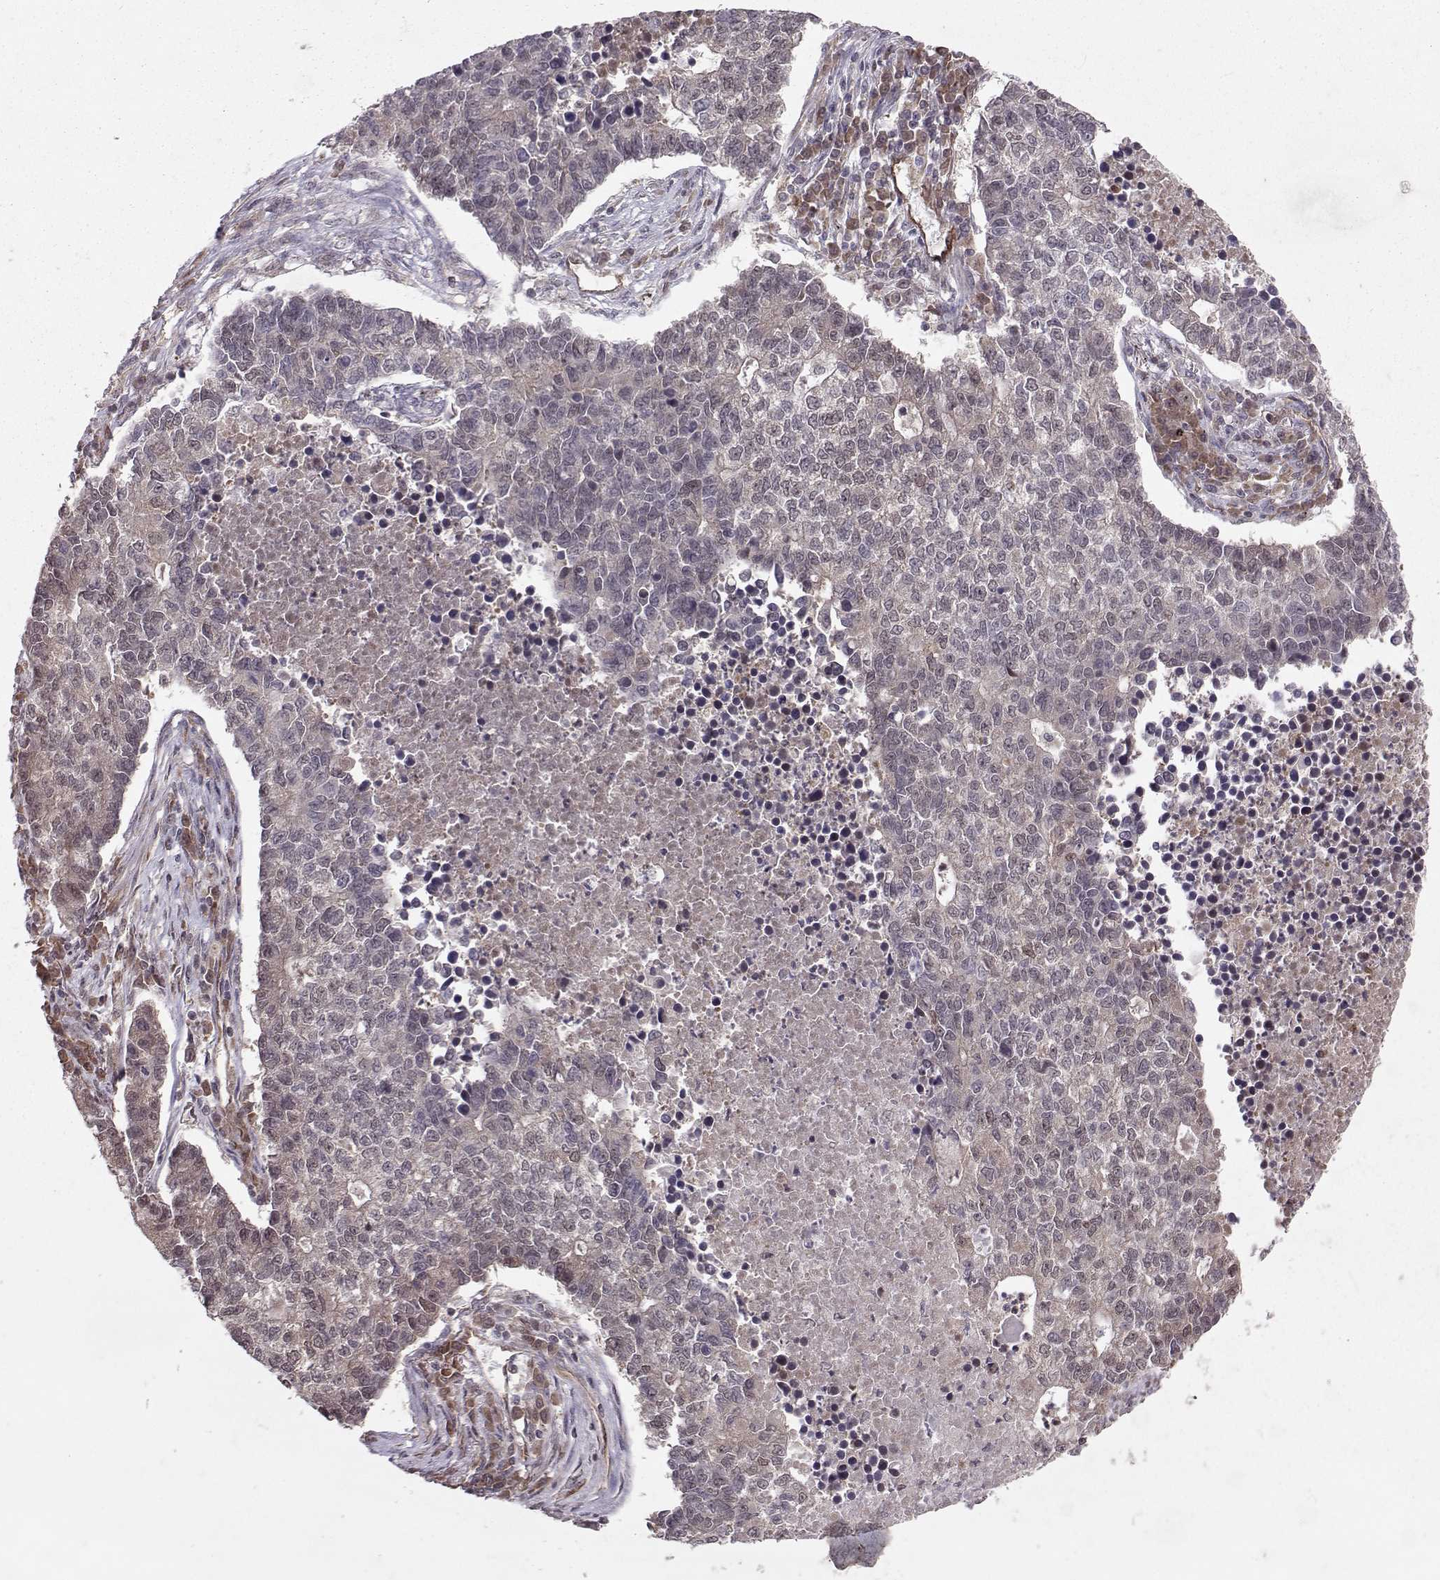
{"staining": {"intensity": "weak", "quantity": "<25%", "location": "cytoplasmic/membranous"}, "tissue": "lung cancer", "cell_type": "Tumor cells", "image_type": "cancer", "snomed": [{"axis": "morphology", "description": "Adenocarcinoma, NOS"}, {"axis": "topography", "description": "Lung"}], "caption": "This histopathology image is of lung cancer (adenocarcinoma) stained with immunohistochemistry to label a protein in brown with the nuclei are counter-stained blue. There is no positivity in tumor cells. (DAB immunohistochemistry visualized using brightfield microscopy, high magnification).", "gene": "PPP2R2A", "patient": {"sex": "male", "age": 57}}